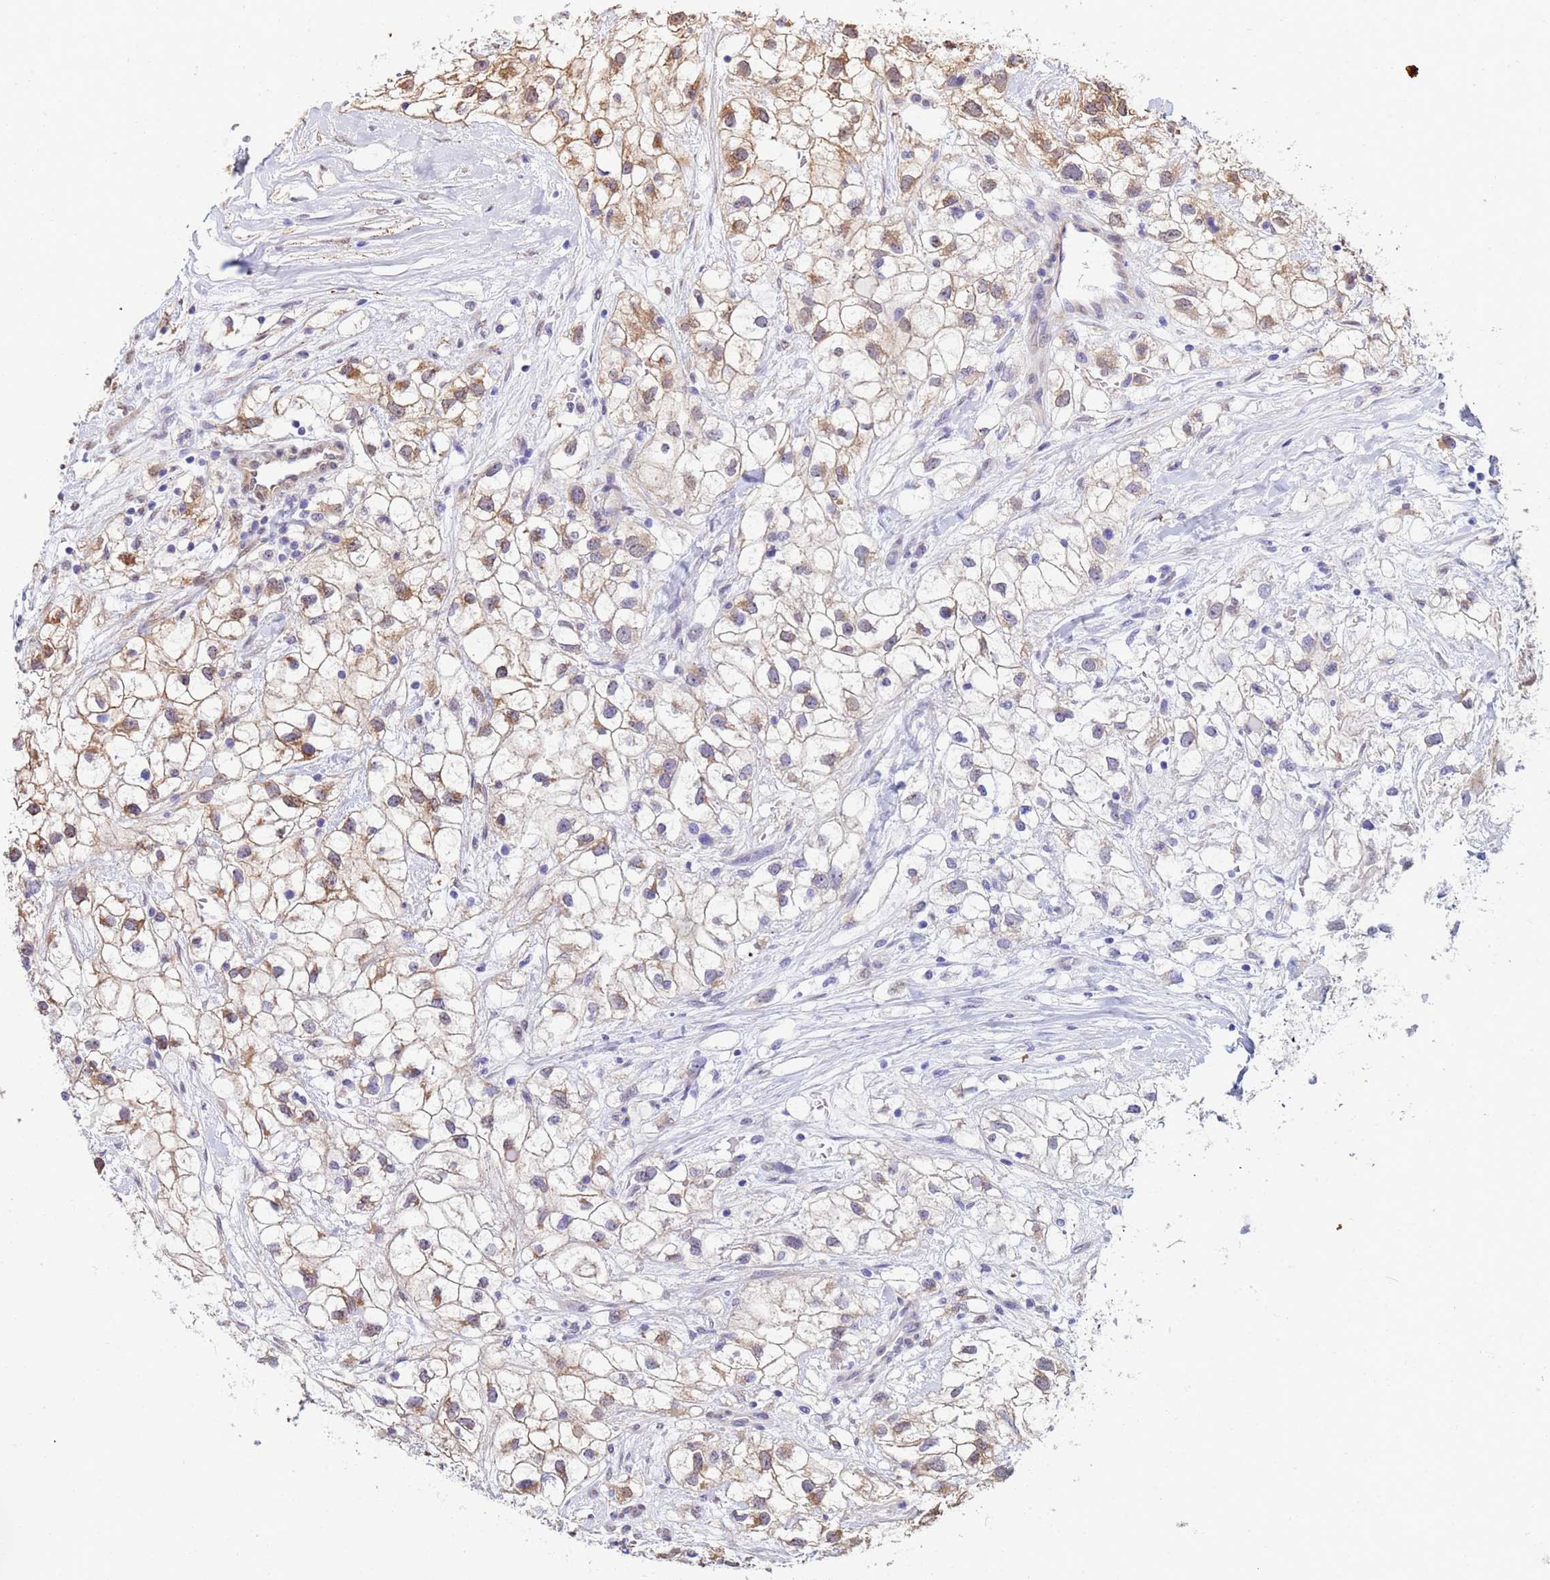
{"staining": {"intensity": "moderate", "quantity": "<25%", "location": "cytoplasmic/membranous"}, "tissue": "renal cancer", "cell_type": "Tumor cells", "image_type": "cancer", "snomed": [{"axis": "morphology", "description": "Adenocarcinoma, NOS"}, {"axis": "topography", "description": "Kidney"}], "caption": "Protein expression analysis of human renal cancer reveals moderate cytoplasmic/membranous positivity in approximately <25% of tumor cells.", "gene": "TRIP6", "patient": {"sex": "male", "age": 59}}